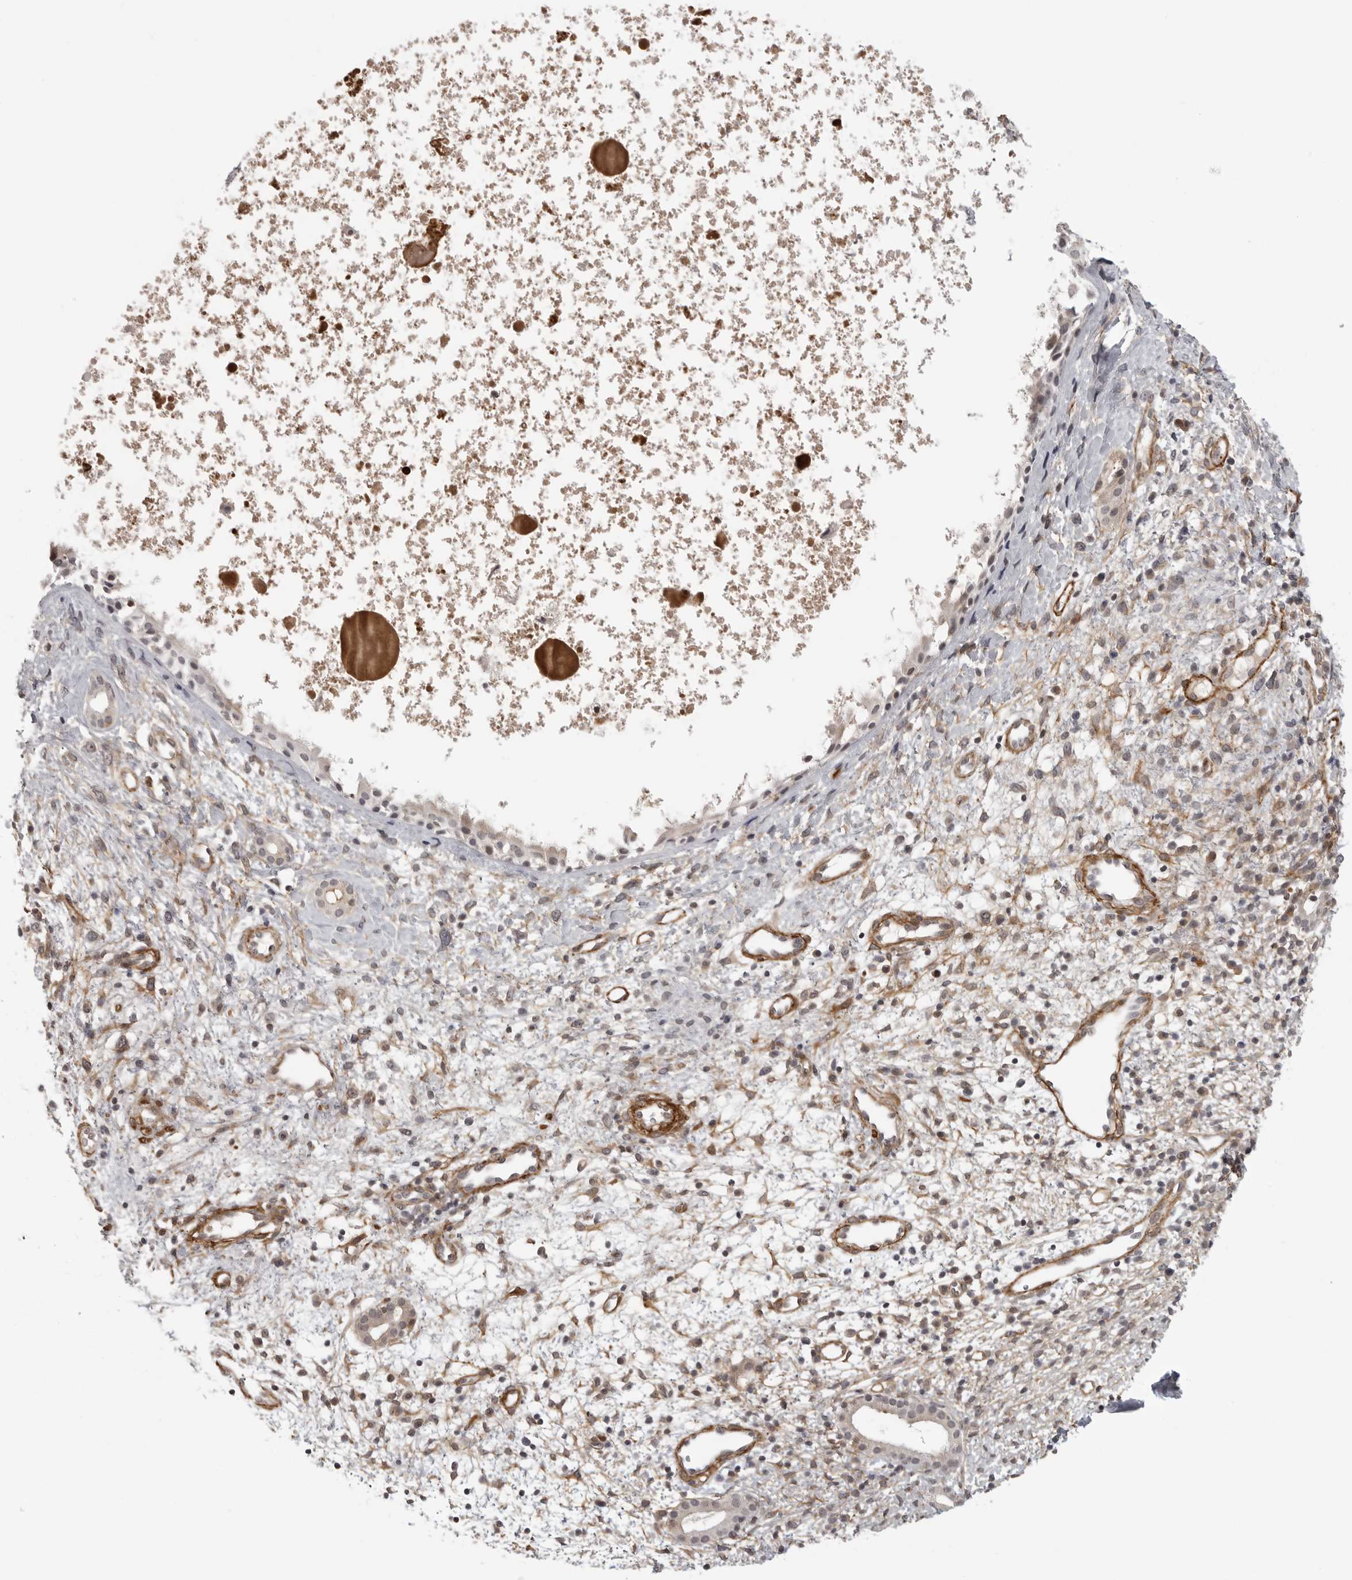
{"staining": {"intensity": "weak", "quantity": ">75%", "location": "nuclear"}, "tissue": "nasopharynx", "cell_type": "Respiratory epithelial cells", "image_type": "normal", "snomed": [{"axis": "morphology", "description": "Normal tissue, NOS"}, {"axis": "topography", "description": "Nasopharynx"}], "caption": "There is low levels of weak nuclear positivity in respiratory epithelial cells of benign nasopharynx, as demonstrated by immunohistochemical staining (brown color).", "gene": "TUT4", "patient": {"sex": "male", "age": 22}}